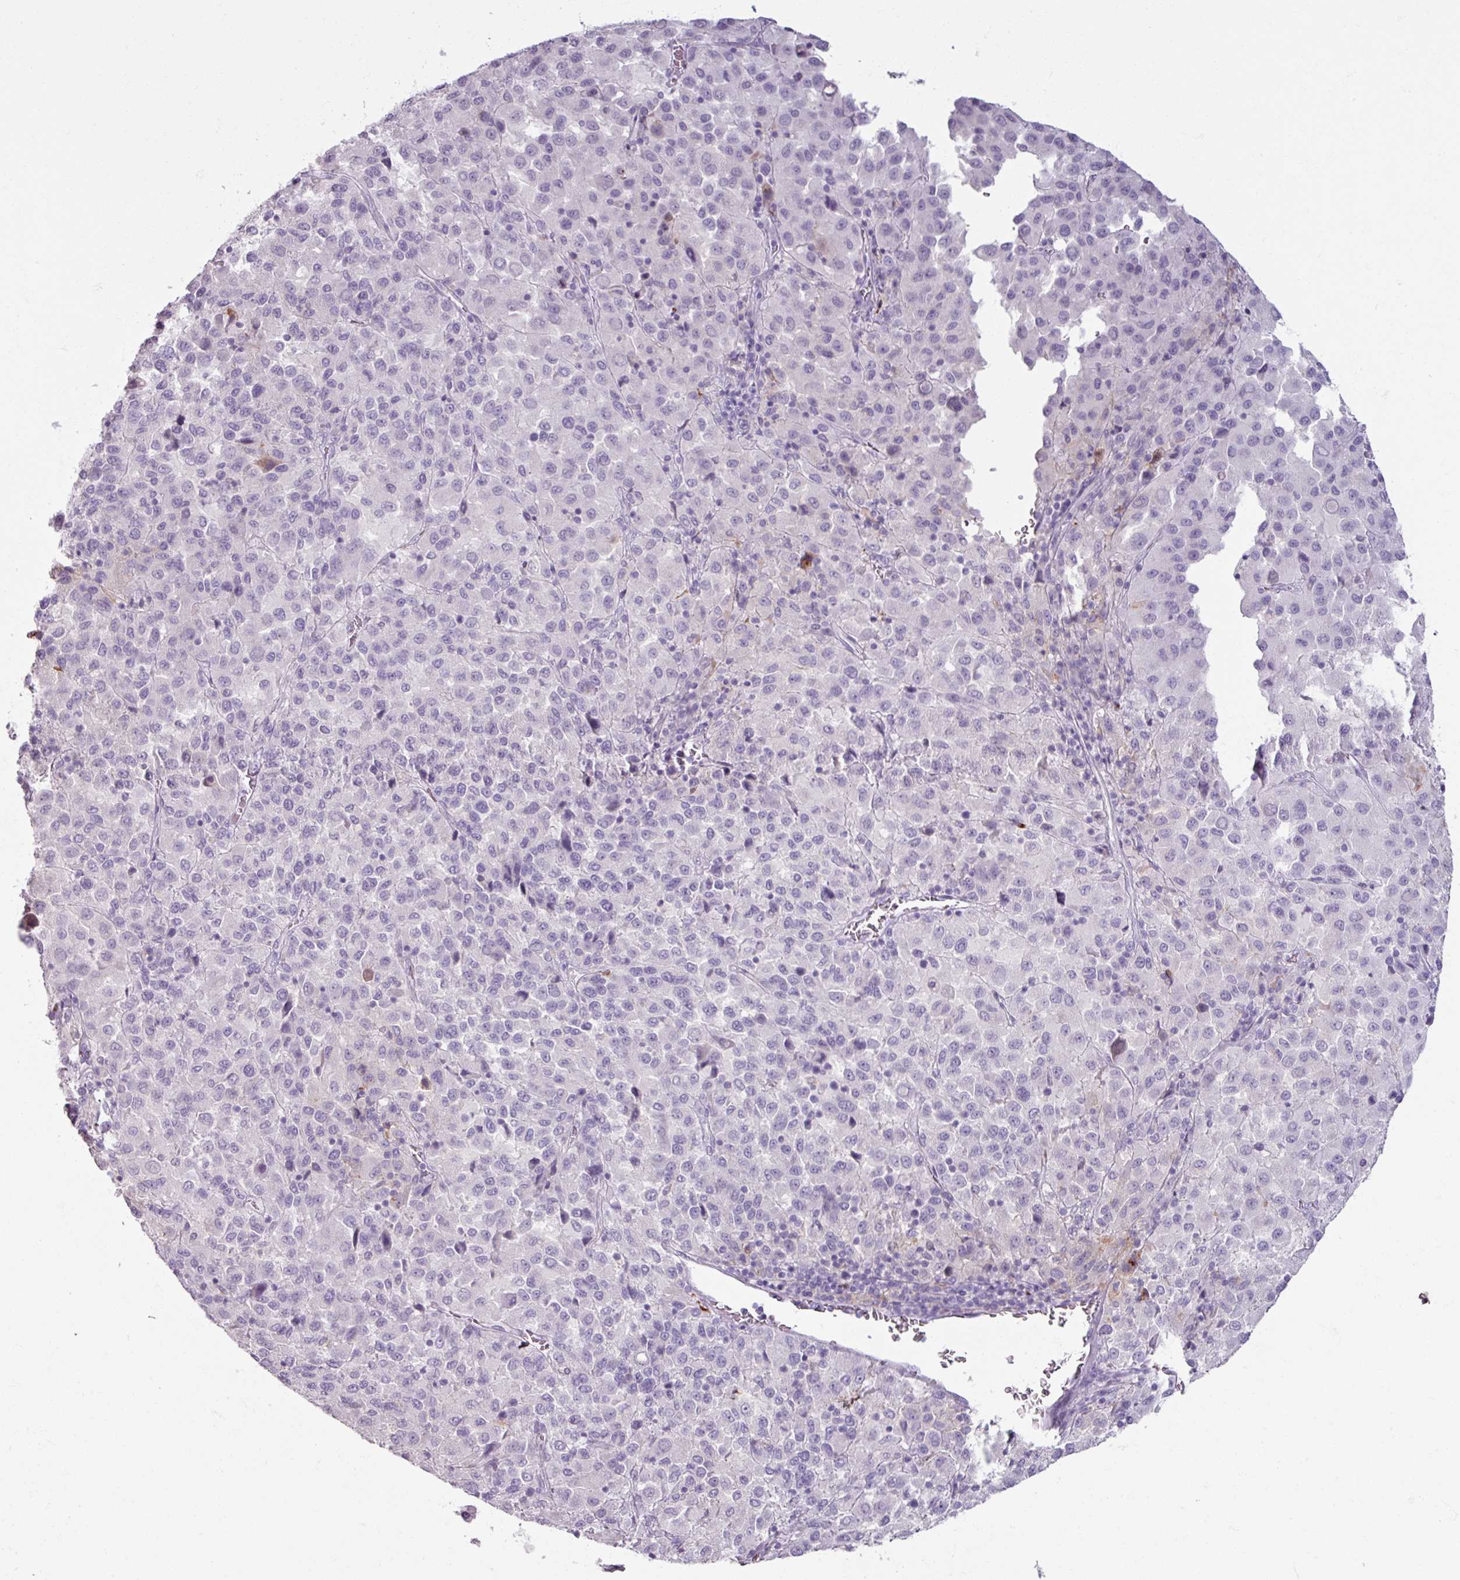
{"staining": {"intensity": "negative", "quantity": "none", "location": "none"}, "tissue": "melanoma", "cell_type": "Tumor cells", "image_type": "cancer", "snomed": [{"axis": "morphology", "description": "Malignant melanoma, Metastatic site"}, {"axis": "topography", "description": "Lung"}], "caption": "High magnification brightfield microscopy of malignant melanoma (metastatic site) stained with DAB (brown) and counterstained with hematoxylin (blue): tumor cells show no significant expression. (DAB immunohistochemistry (IHC) with hematoxylin counter stain).", "gene": "SLC27A5", "patient": {"sex": "male", "age": 64}}